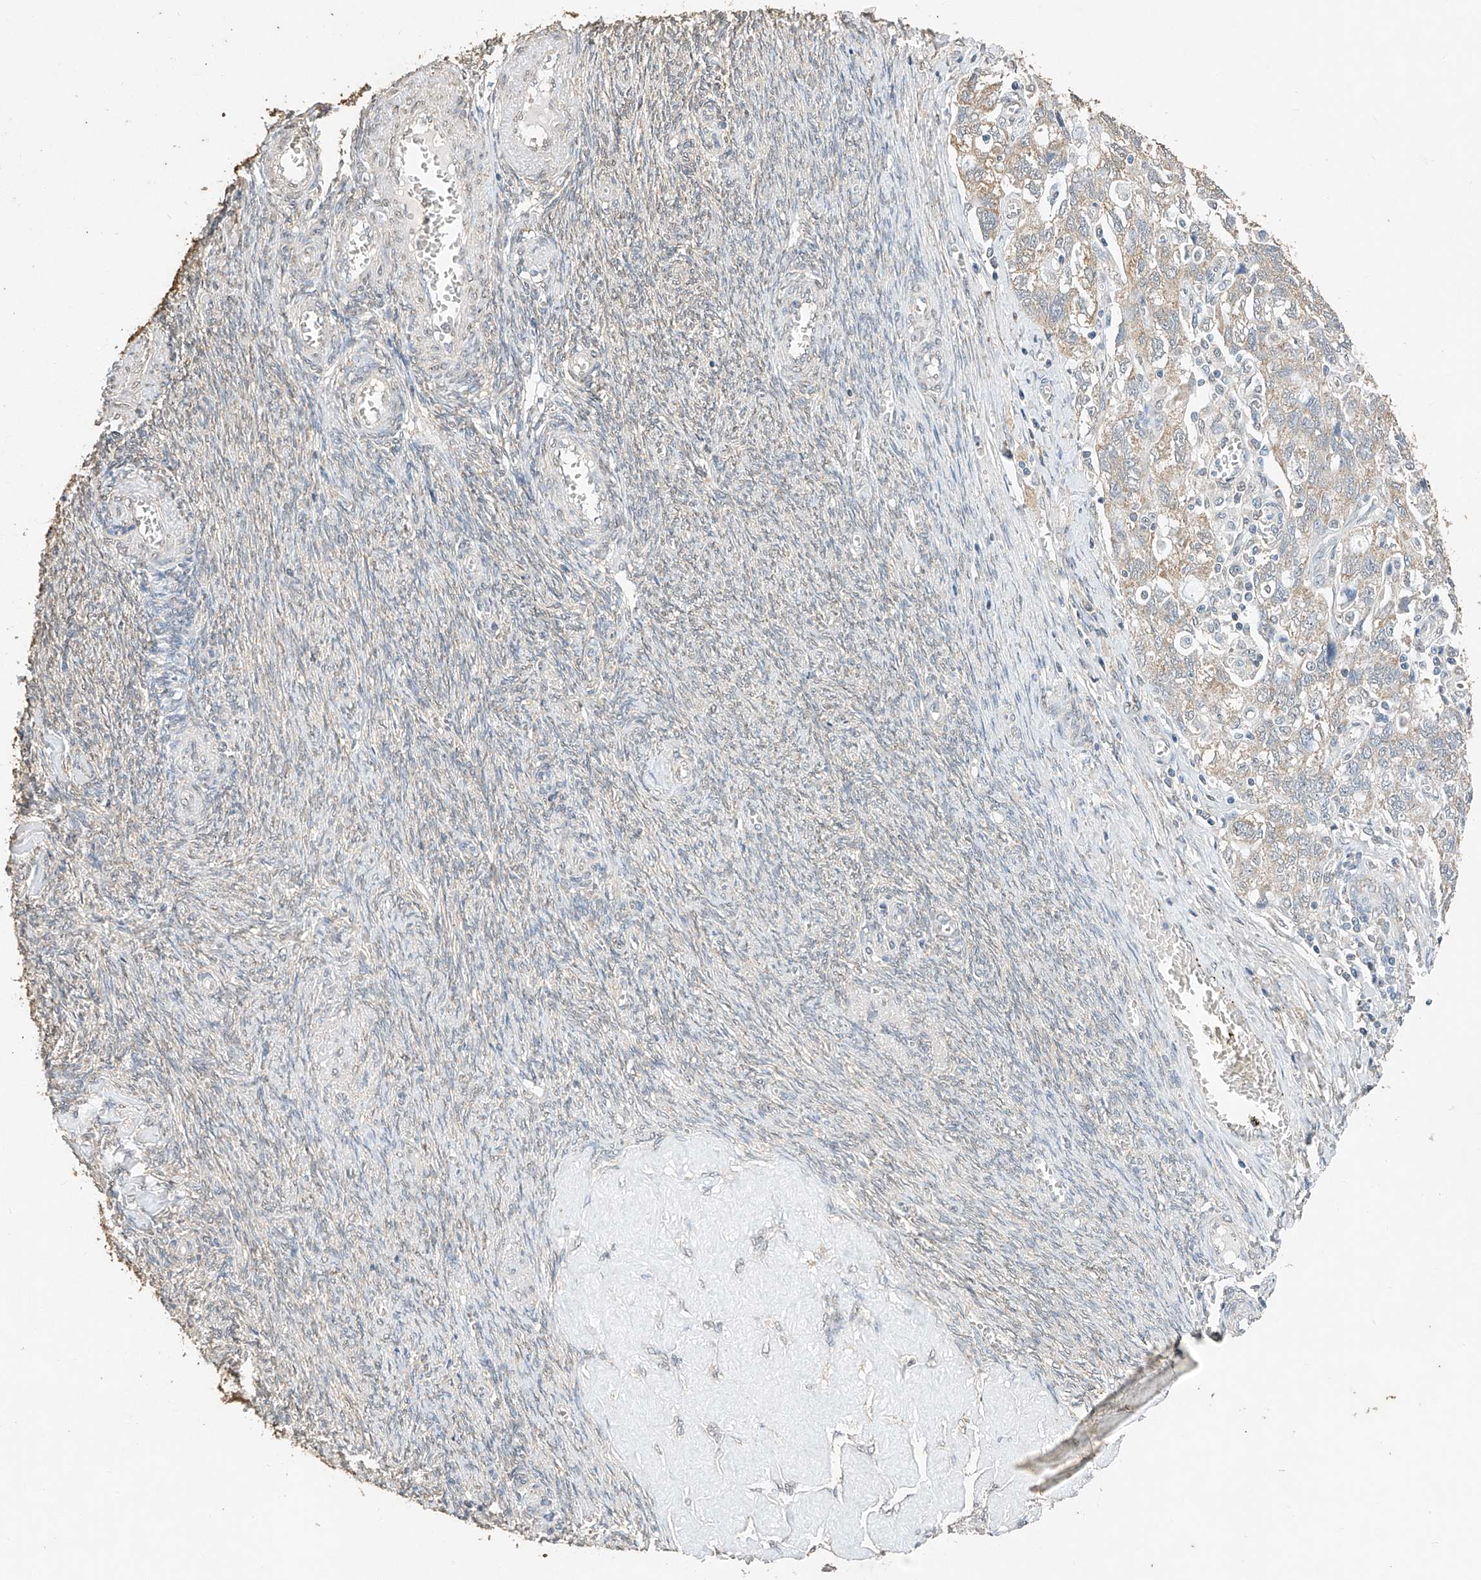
{"staining": {"intensity": "weak", "quantity": ">75%", "location": "cytoplasmic/membranous"}, "tissue": "ovarian cancer", "cell_type": "Tumor cells", "image_type": "cancer", "snomed": [{"axis": "morphology", "description": "Carcinoma, NOS"}, {"axis": "morphology", "description": "Cystadenocarcinoma, serous, NOS"}, {"axis": "topography", "description": "Ovary"}], "caption": "Tumor cells display low levels of weak cytoplasmic/membranous positivity in about >75% of cells in ovarian cancer.", "gene": "CERS4", "patient": {"sex": "female", "age": 69}}